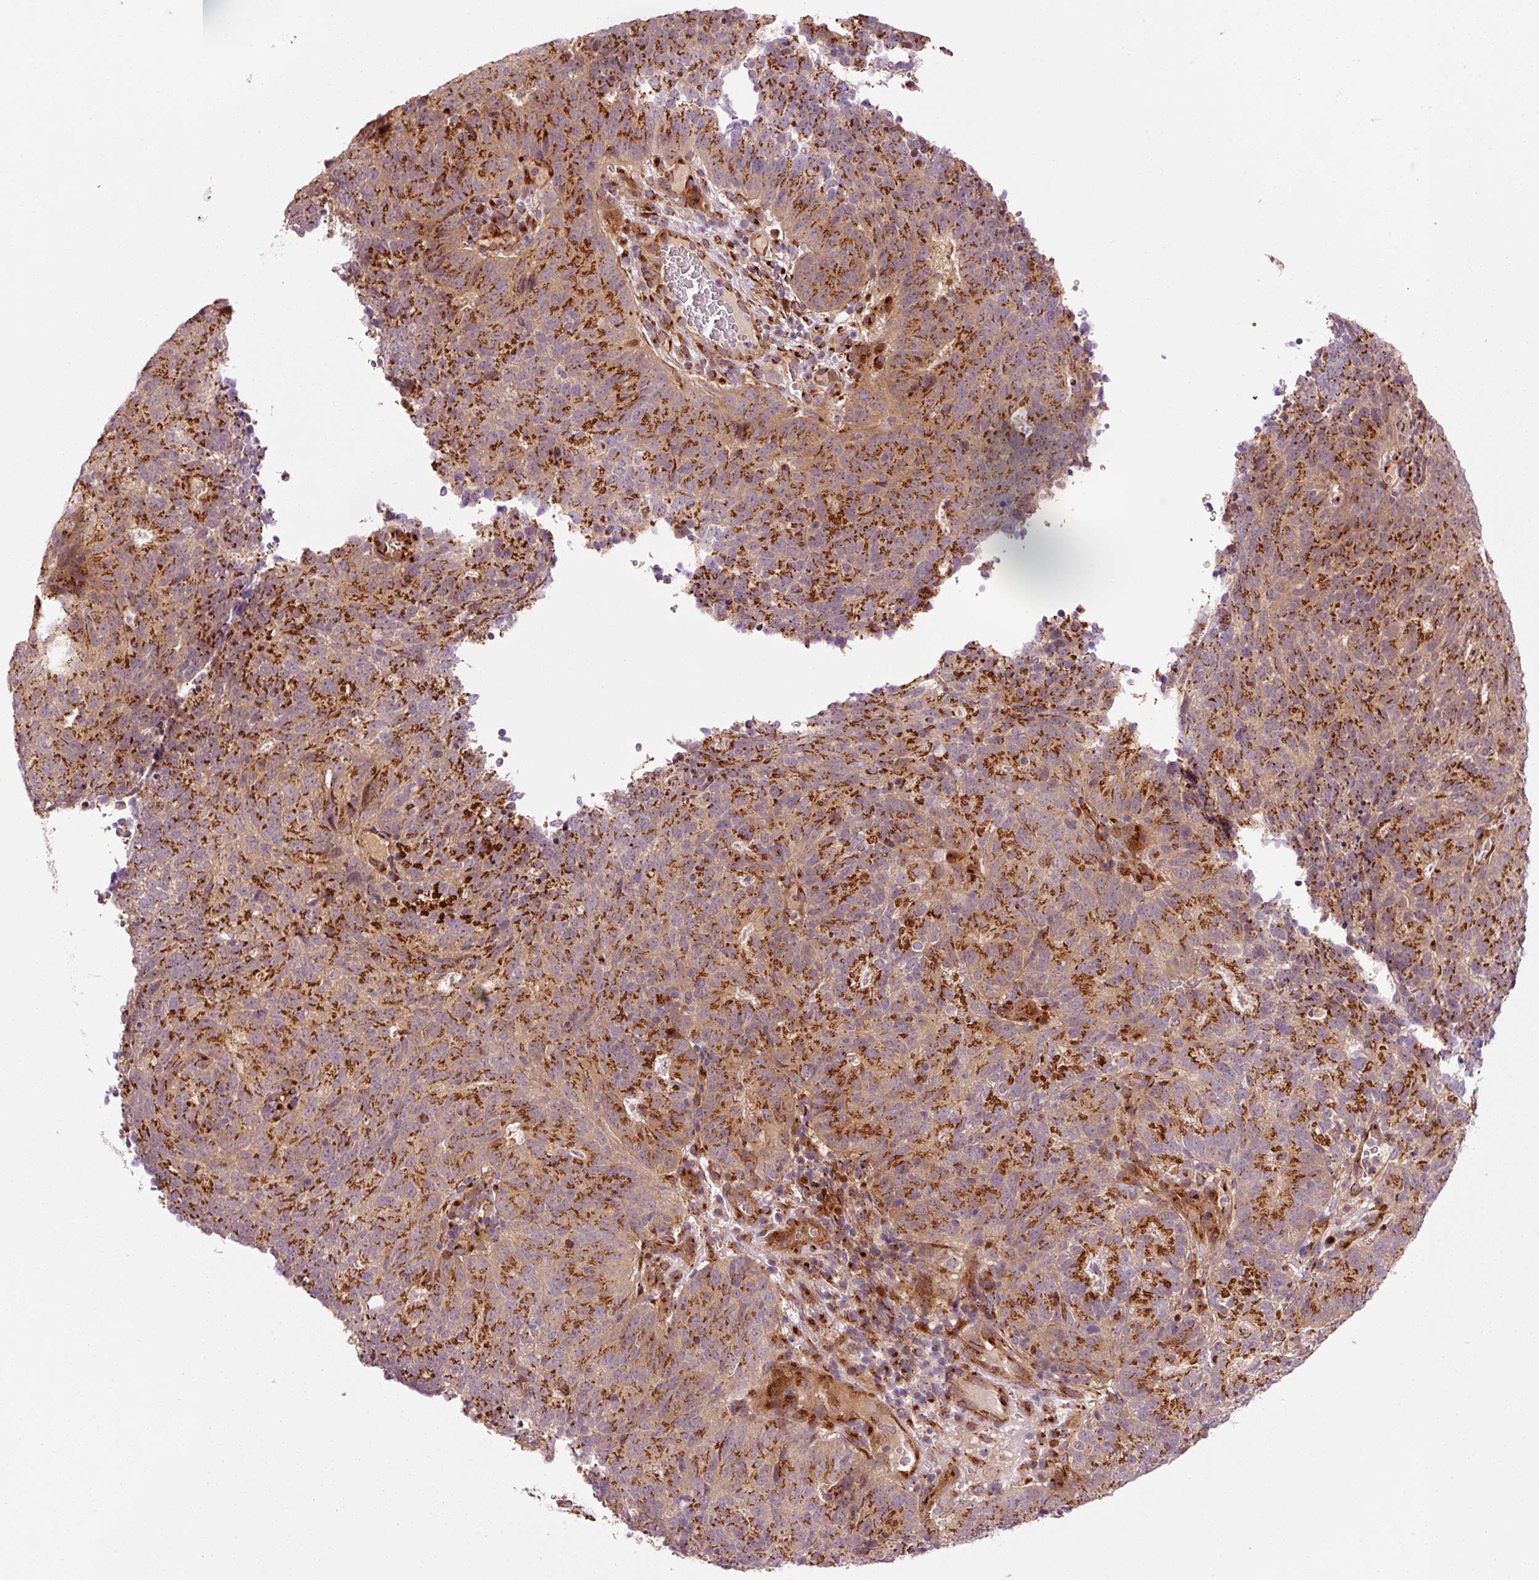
{"staining": {"intensity": "strong", "quantity": ">75%", "location": "cytoplasmic/membranous"}, "tissue": "cervical cancer", "cell_type": "Tumor cells", "image_type": "cancer", "snomed": [{"axis": "morphology", "description": "Adenocarcinoma, NOS"}, {"axis": "topography", "description": "Cervix"}], "caption": "Approximately >75% of tumor cells in adenocarcinoma (cervical) display strong cytoplasmic/membranous protein positivity as visualized by brown immunohistochemical staining.", "gene": "PPP1R14B", "patient": {"sex": "female", "age": 38}}